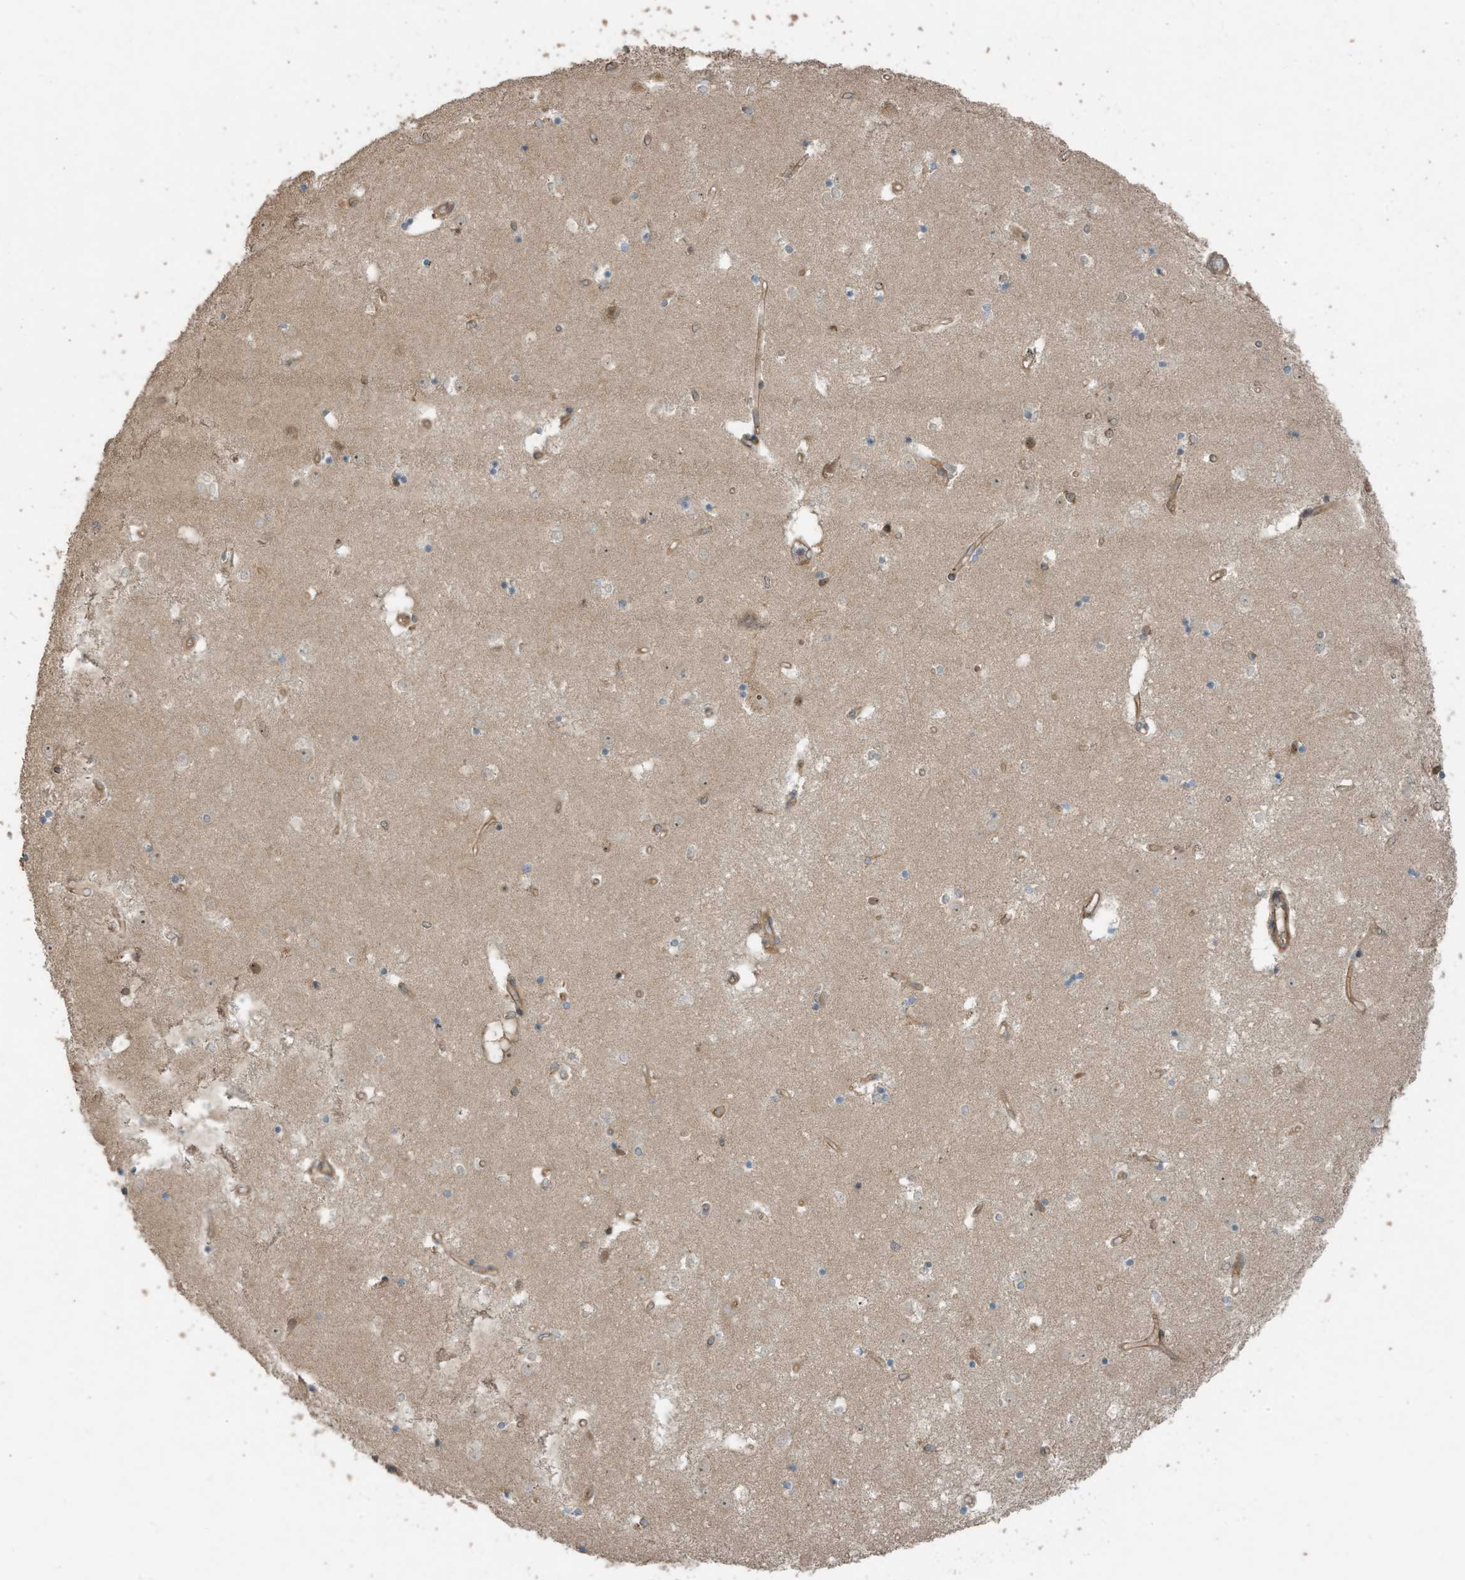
{"staining": {"intensity": "negative", "quantity": "none", "location": "none"}, "tissue": "caudate", "cell_type": "Glial cells", "image_type": "normal", "snomed": [{"axis": "morphology", "description": "Normal tissue, NOS"}, {"axis": "topography", "description": "Lateral ventricle wall"}], "caption": "Benign caudate was stained to show a protein in brown. There is no significant positivity in glial cells.", "gene": "ZNF653", "patient": {"sex": "male", "age": 45}}